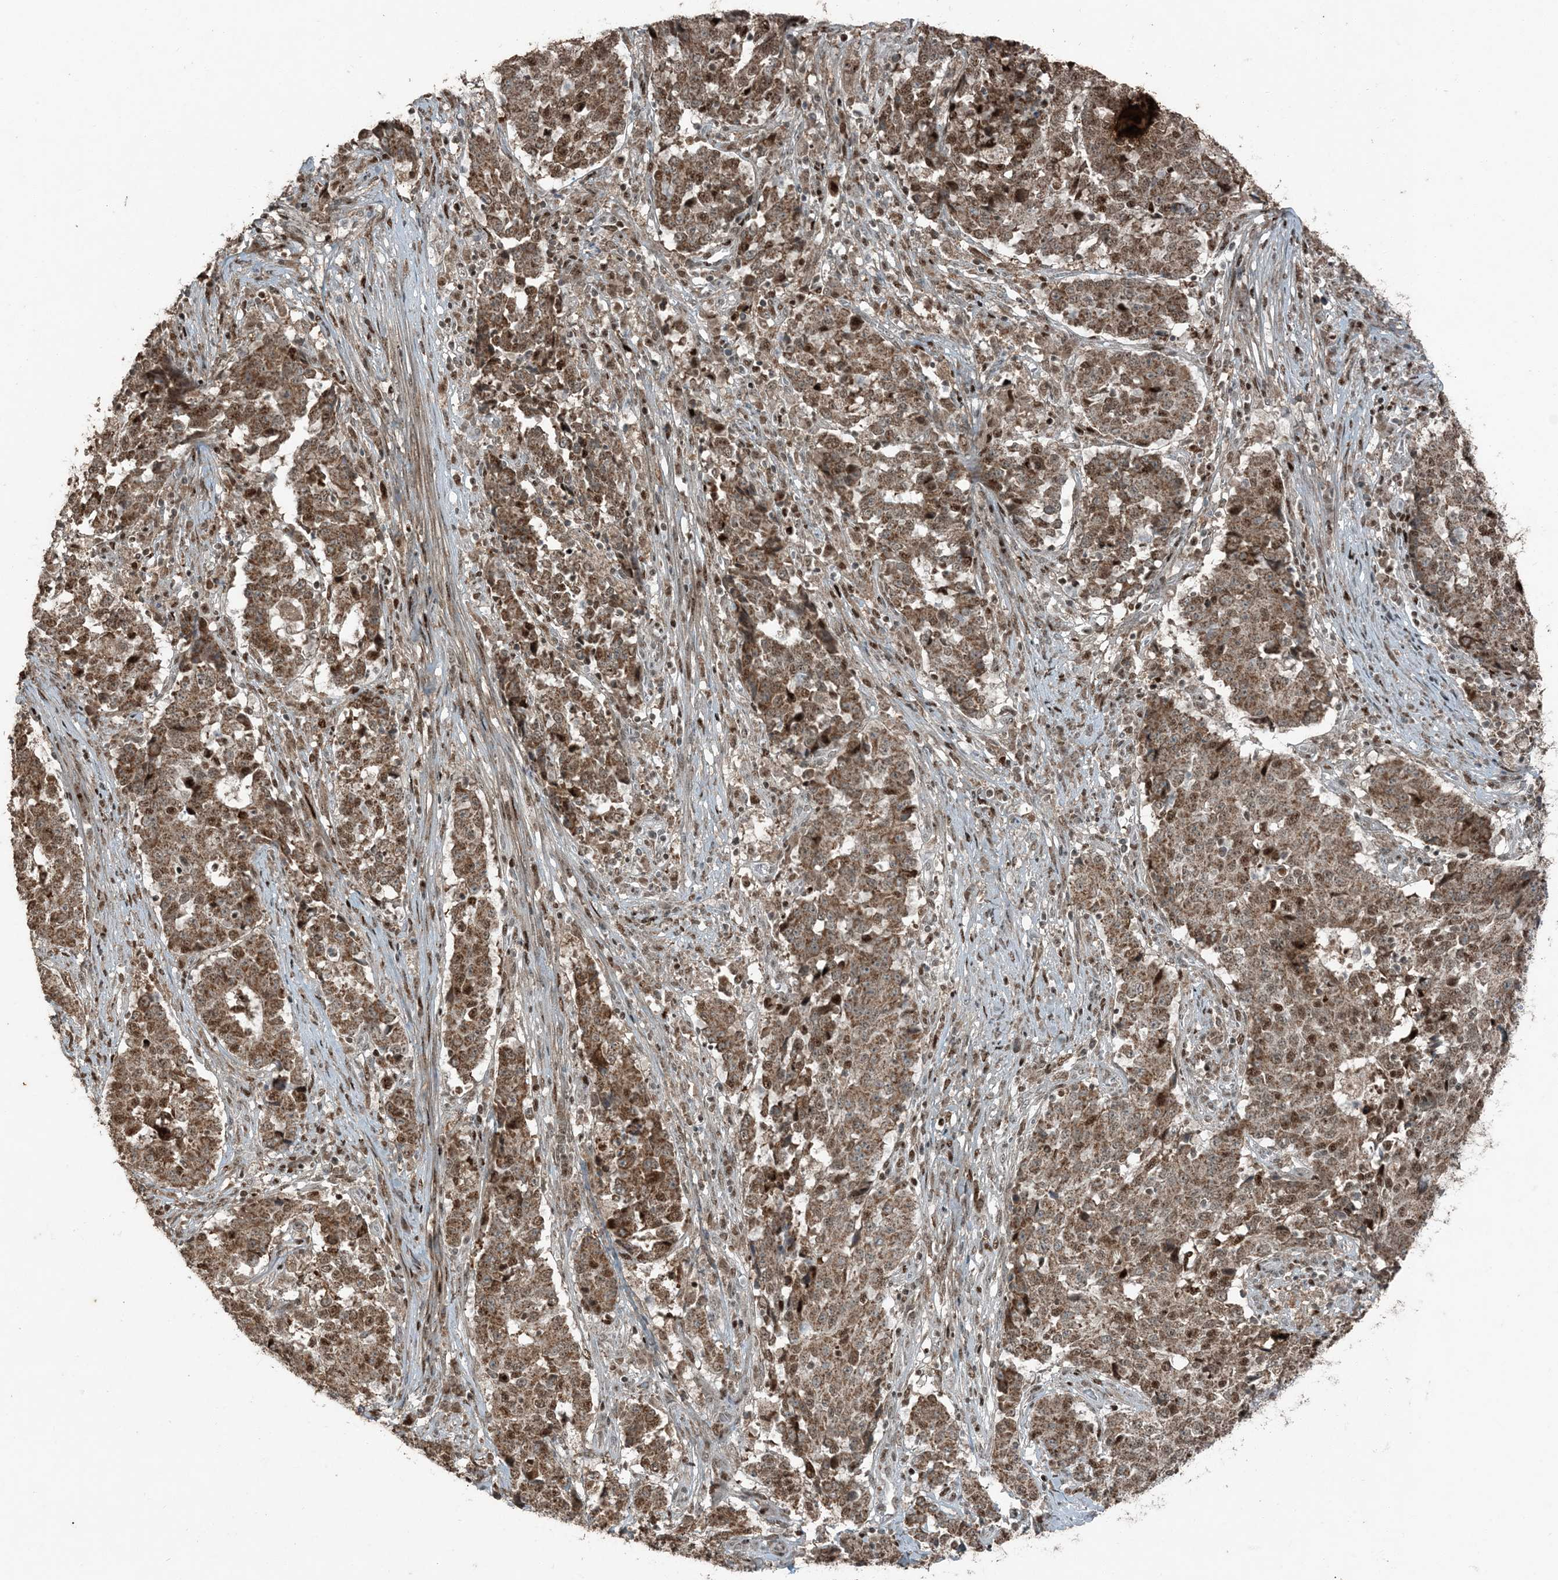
{"staining": {"intensity": "moderate", "quantity": ">75%", "location": "cytoplasmic/membranous,nuclear"}, "tissue": "stomach cancer", "cell_type": "Tumor cells", "image_type": "cancer", "snomed": [{"axis": "morphology", "description": "Adenocarcinoma, NOS"}, {"axis": "topography", "description": "Stomach"}], "caption": "Stomach adenocarcinoma was stained to show a protein in brown. There is medium levels of moderate cytoplasmic/membranous and nuclear expression in approximately >75% of tumor cells.", "gene": "TADA2B", "patient": {"sex": "male", "age": 59}}